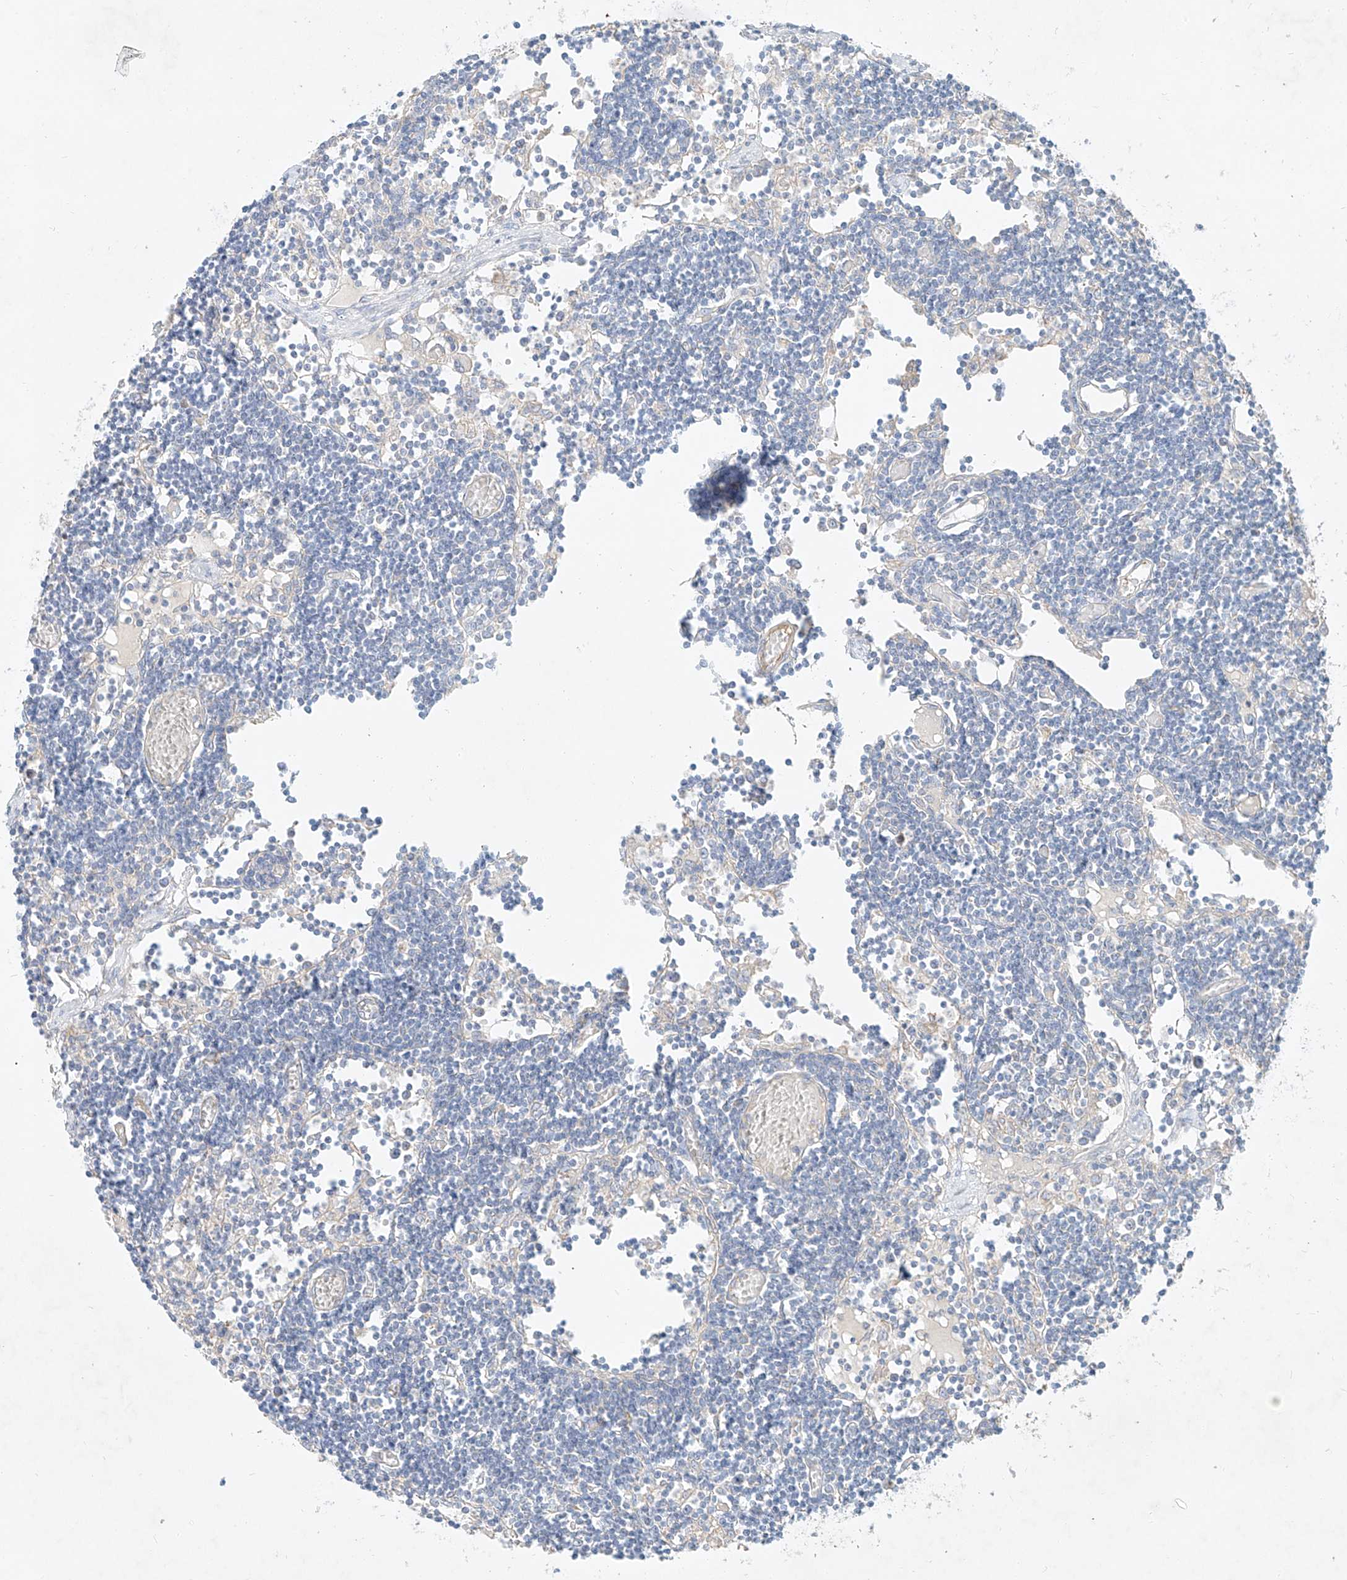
{"staining": {"intensity": "negative", "quantity": "none", "location": "none"}, "tissue": "lymph node", "cell_type": "Germinal center cells", "image_type": "normal", "snomed": [{"axis": "morphology", "description": "Normal tissue, NOS"}, {"axis": "topography", "description": "Lymph node"}], "caption": "DAB immunohistochemical staining of normal lymph node displays no significant staining in germinal center cells.", "gene": "AJM1", "patient": {"sex": "female", "age": 11}}